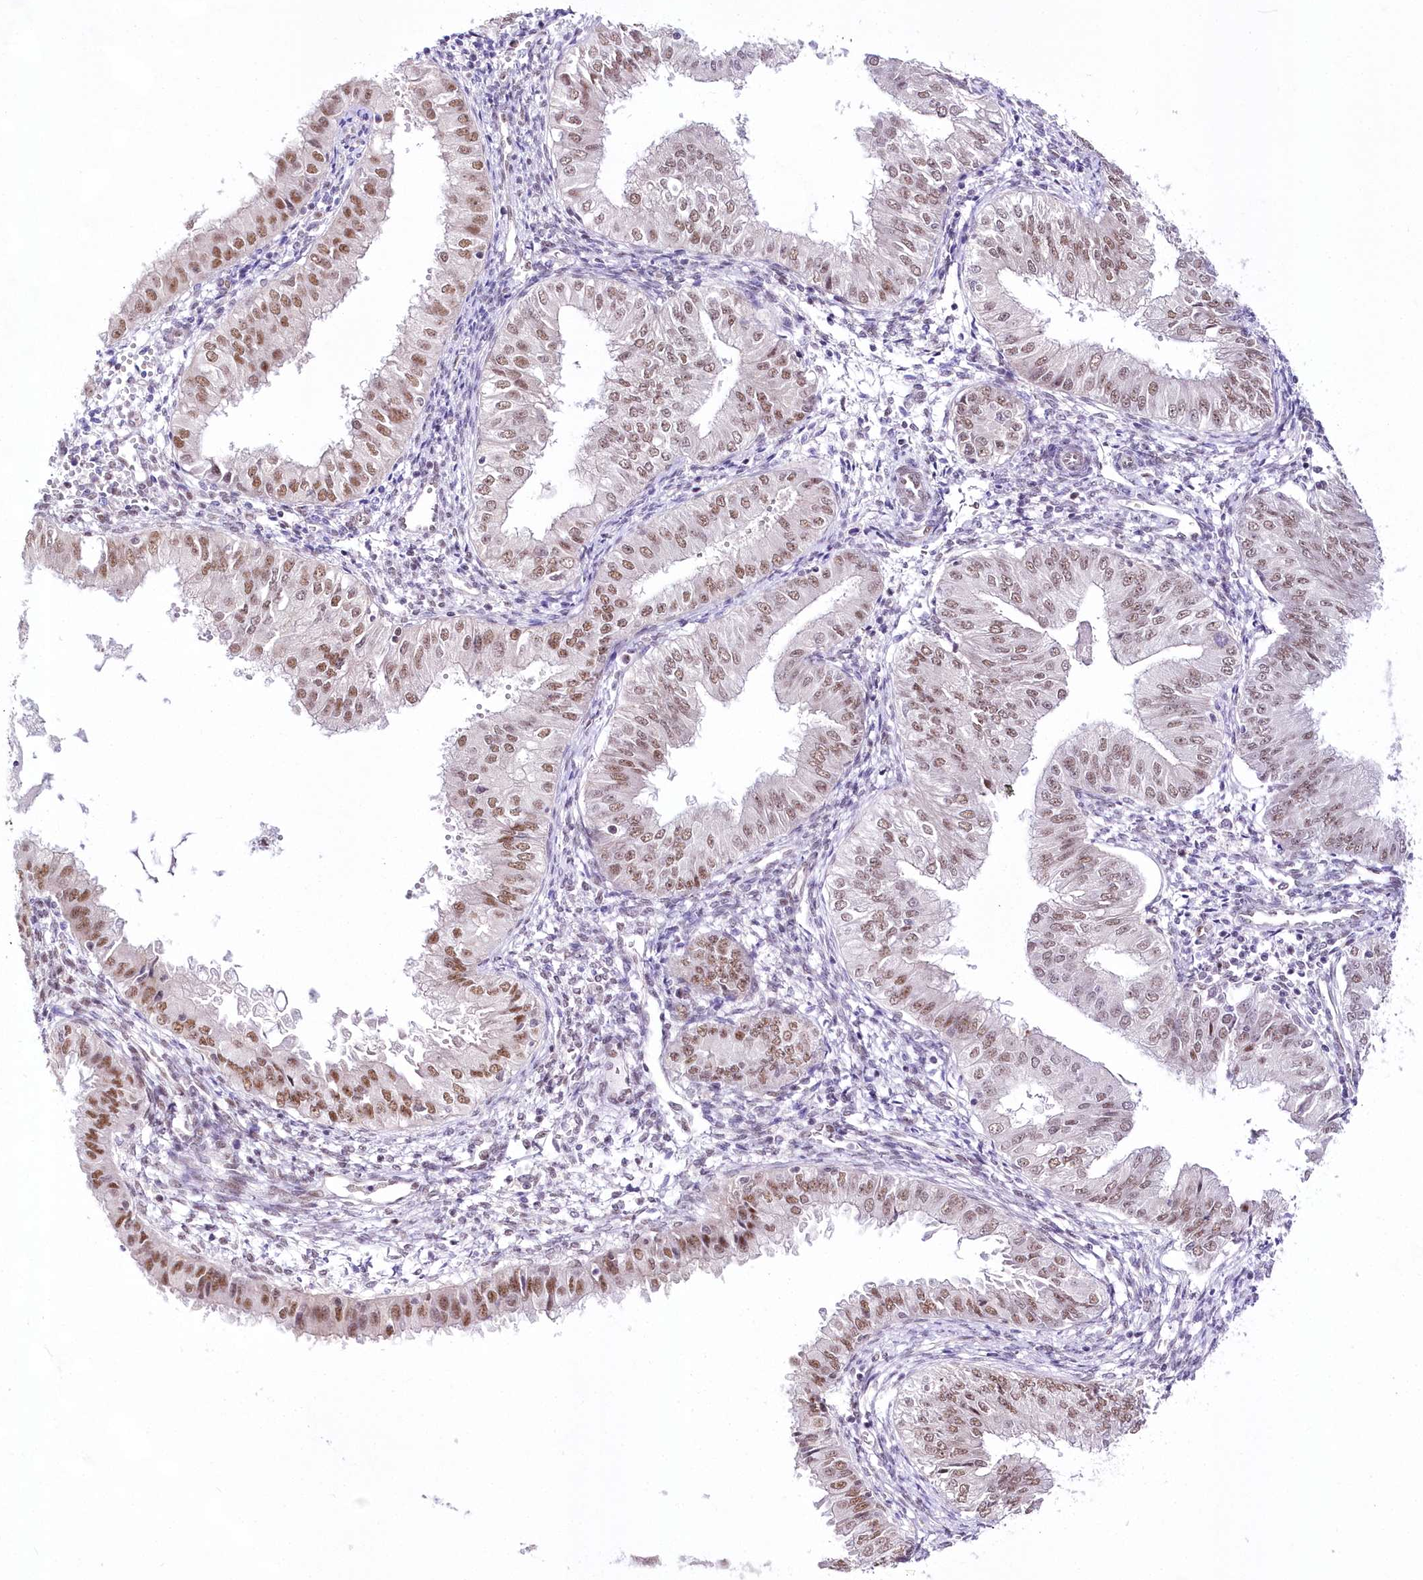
{"staining": {"intensity": "moderate", "quantity": ">75%", "location": "nuclear"}, "tissue": "endometrial cancer", "cell_type": "Tumor cells", "image_type": "cancer", "snomed": [{"axis": "morphology", "description": "Normal tissue, NOS"}, {"axis": "morphology", "description": "Adenocarcinoma, NOS"}, {"axis": "topography", "description": "Endometrium"}], "caption": "This image shows IHC staining of endometrial cancer, with medium moderate nuclear expression in approximately >75% of tumor cells.", "gene": "NSUN2", "patient": {"sex": "female", "age": 53}}